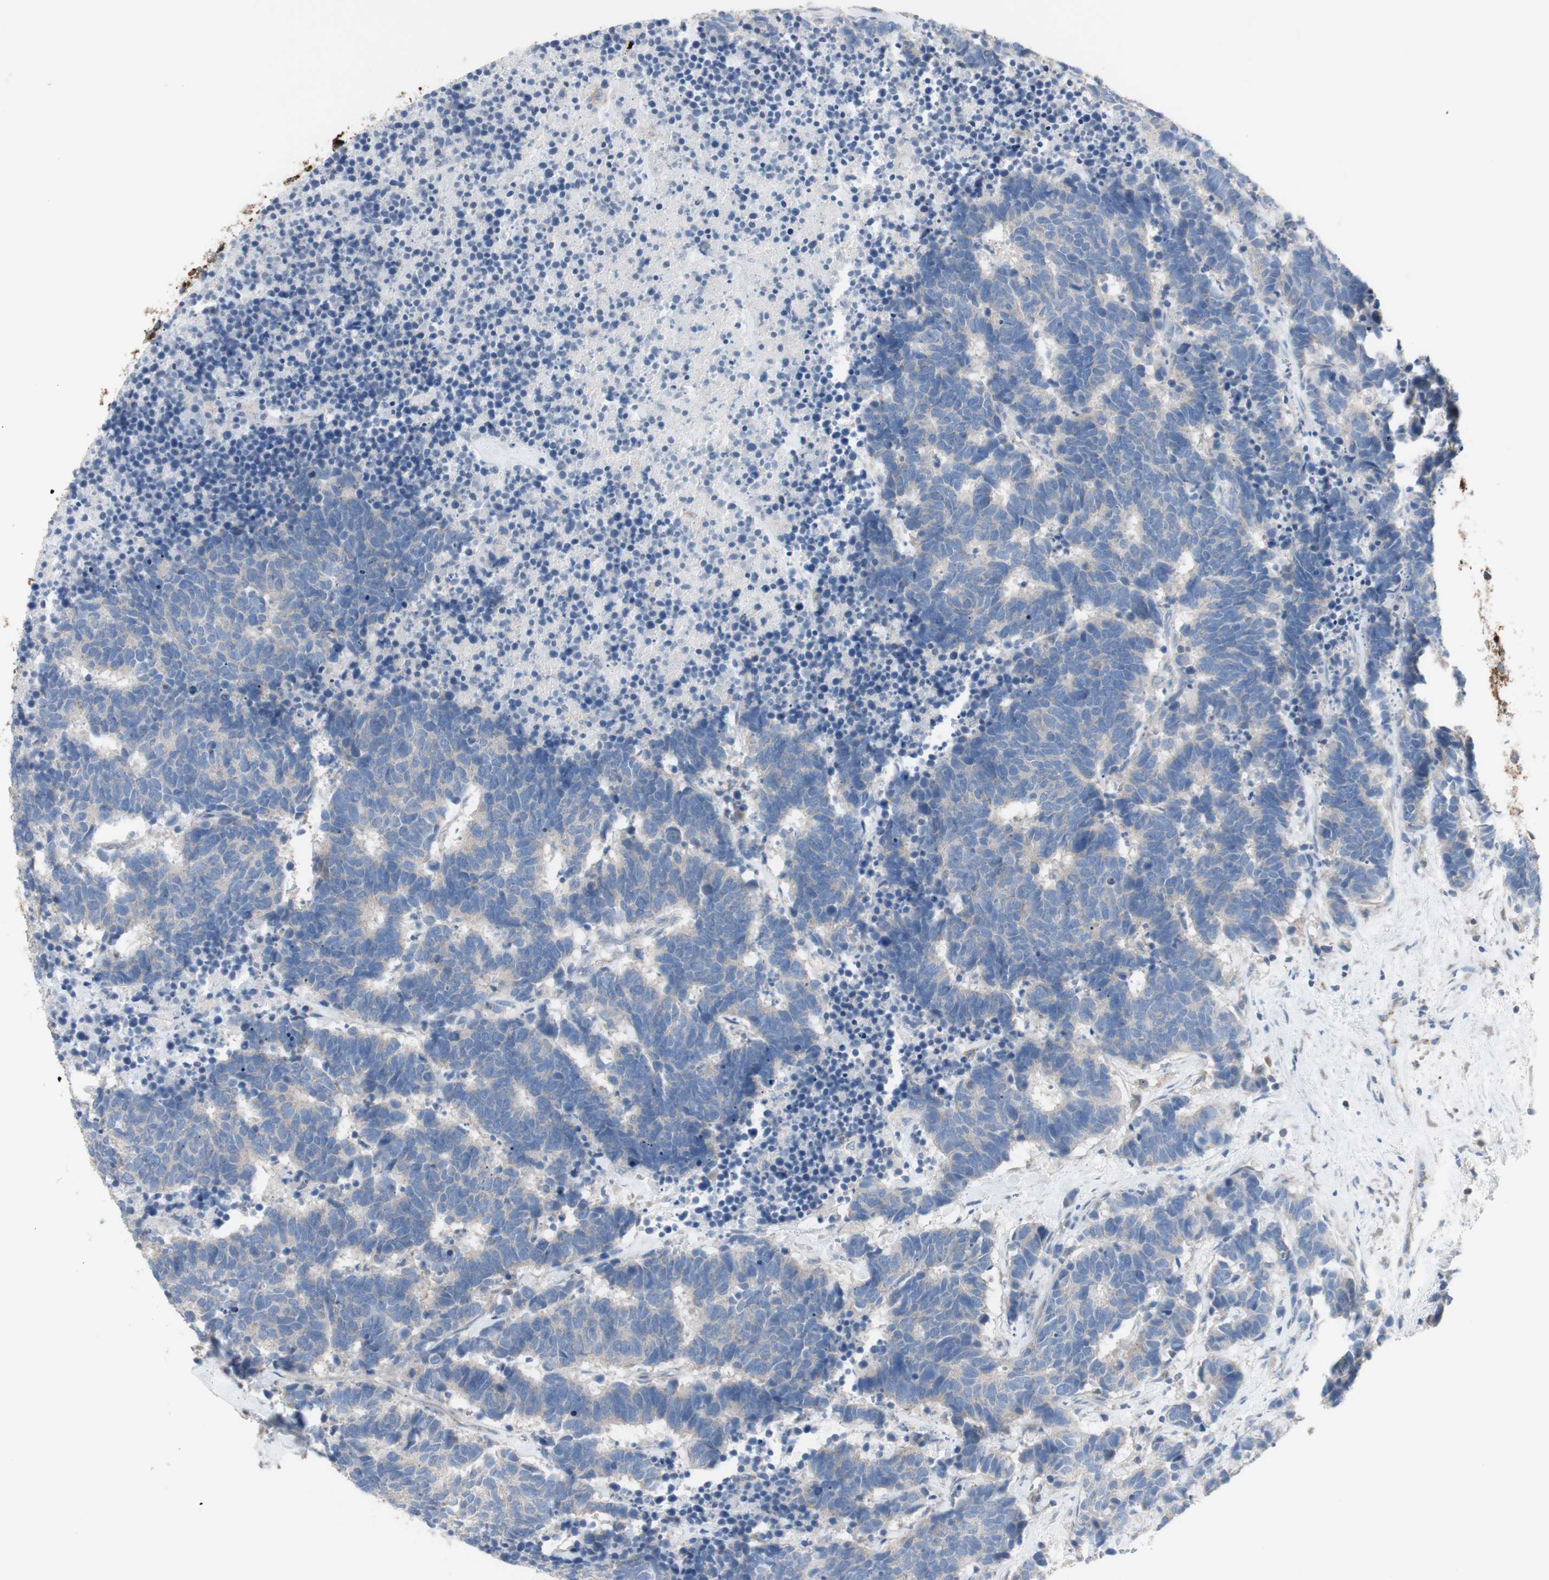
{"staining": {"intensity": "negative", "quantity": "none", "location": "none"}, "tissue": "carcinoid", "cell_type": "Tumor cells", "image_type": "cancer", "snomed": [{"axis": "morphology", "description": "Carcinoma, NOS"}, {"axis": "morphology", "description": "Carcinoid, malignant, NOS"}, {"axis": "topography", "description": "Urinary bladder"}], "caption": "Malignant carcinoid was stained to show a protein in brown. There is no significant staining in tumor cells.", "gene": "C3orf52", "patient": {"sex": "male", "age": 57}}